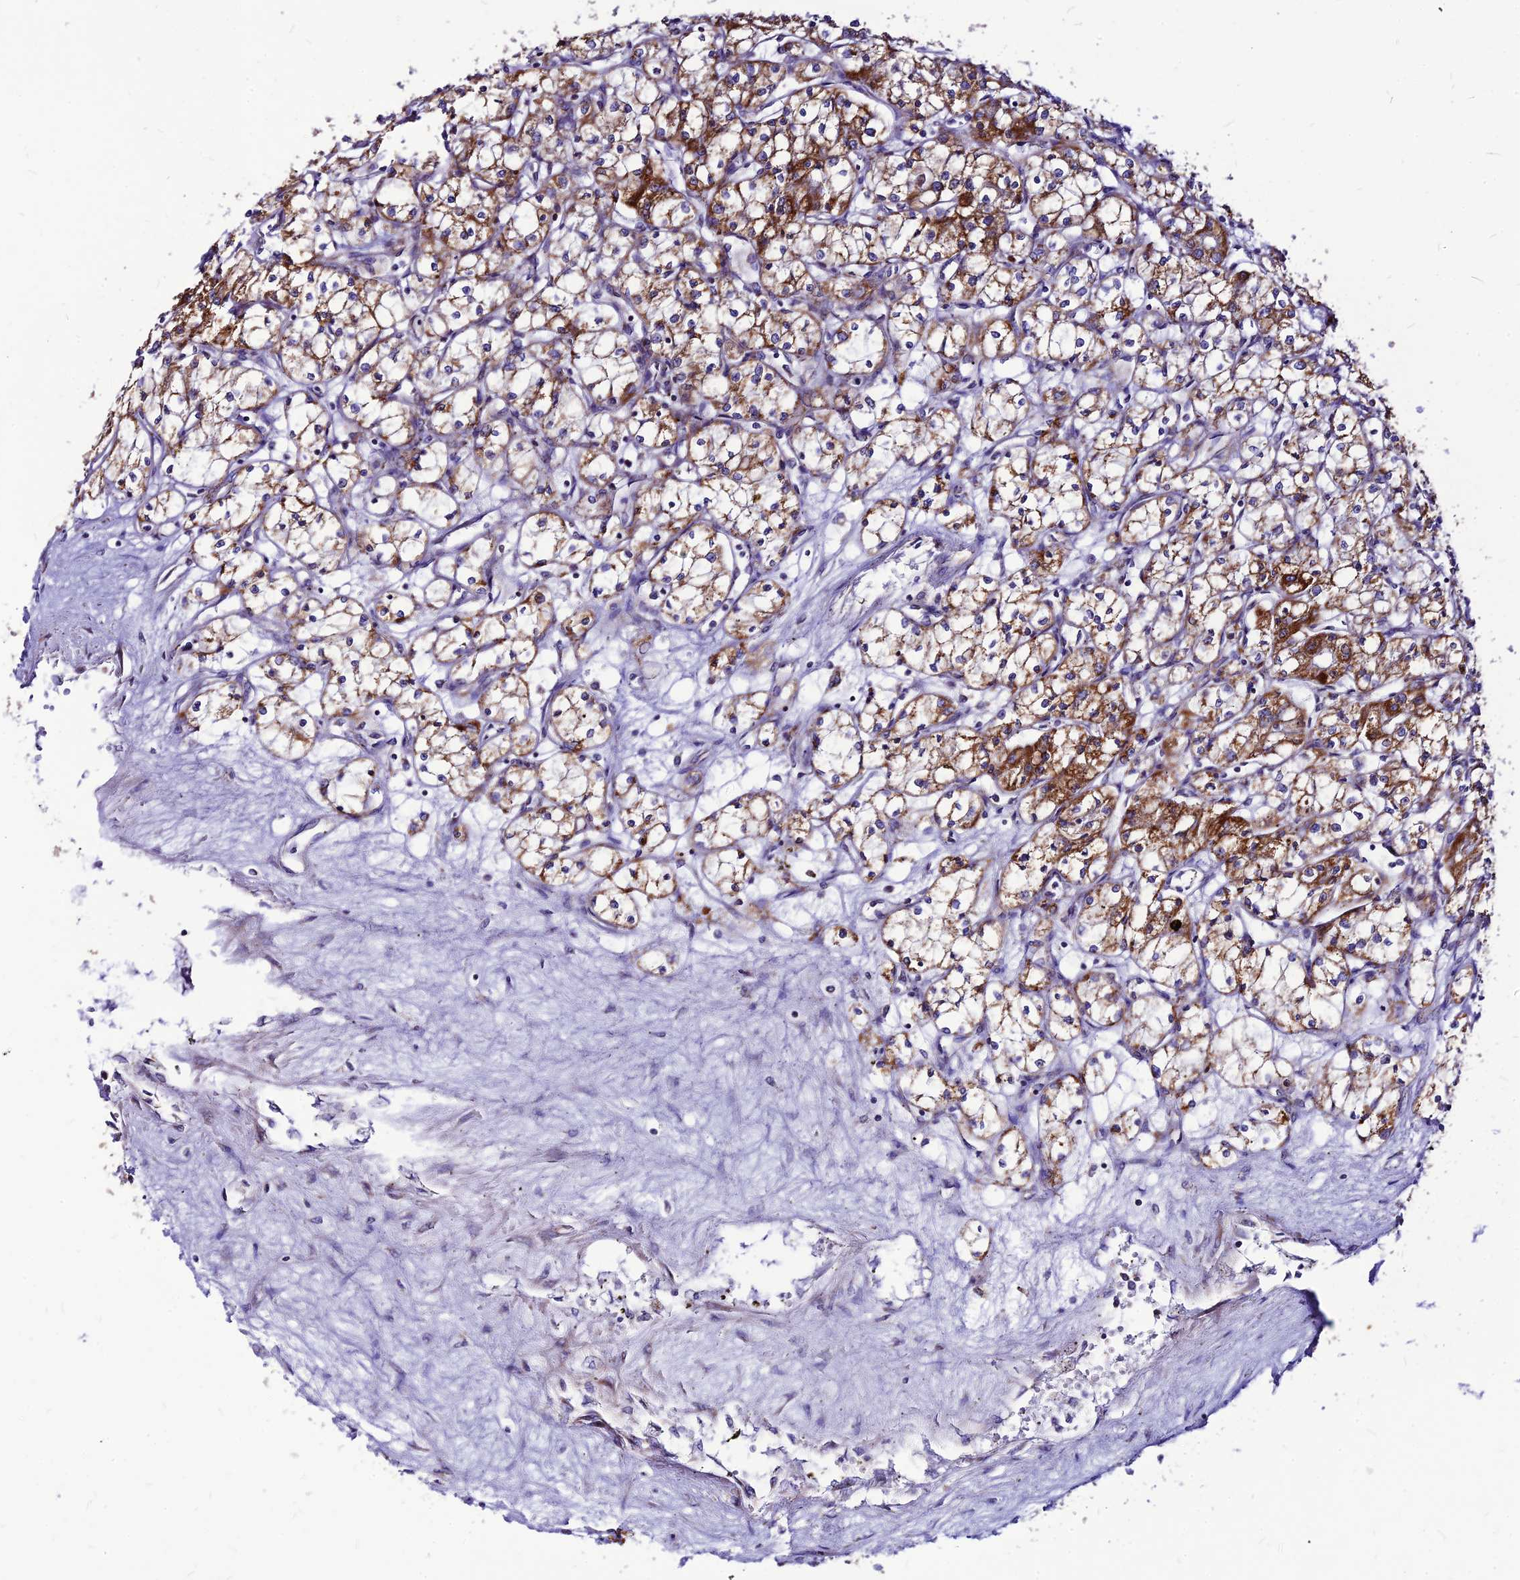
{"staining": {"intensity": "moderate", "quantity": "25%-75%", "location": "cytoplasmic/membranous"}, "tissue": "renal cancer", "cell_type": "Tumor cells", "image_type": "cancer", "snomed": [{"axis": "morphology", "description": "Adenocarcinoma, NOS"}, {"axis": "topography", "description": "Kidney"}], "caption": "Human adenocarcinoma (renal) stained for a protein (brown) demonstrates moderate cytoplasmic/membranous positive staining in about 25%-75% of tumor cells.", "gene": "ECI1", "patient": {"sex": "male", "age": 59}}